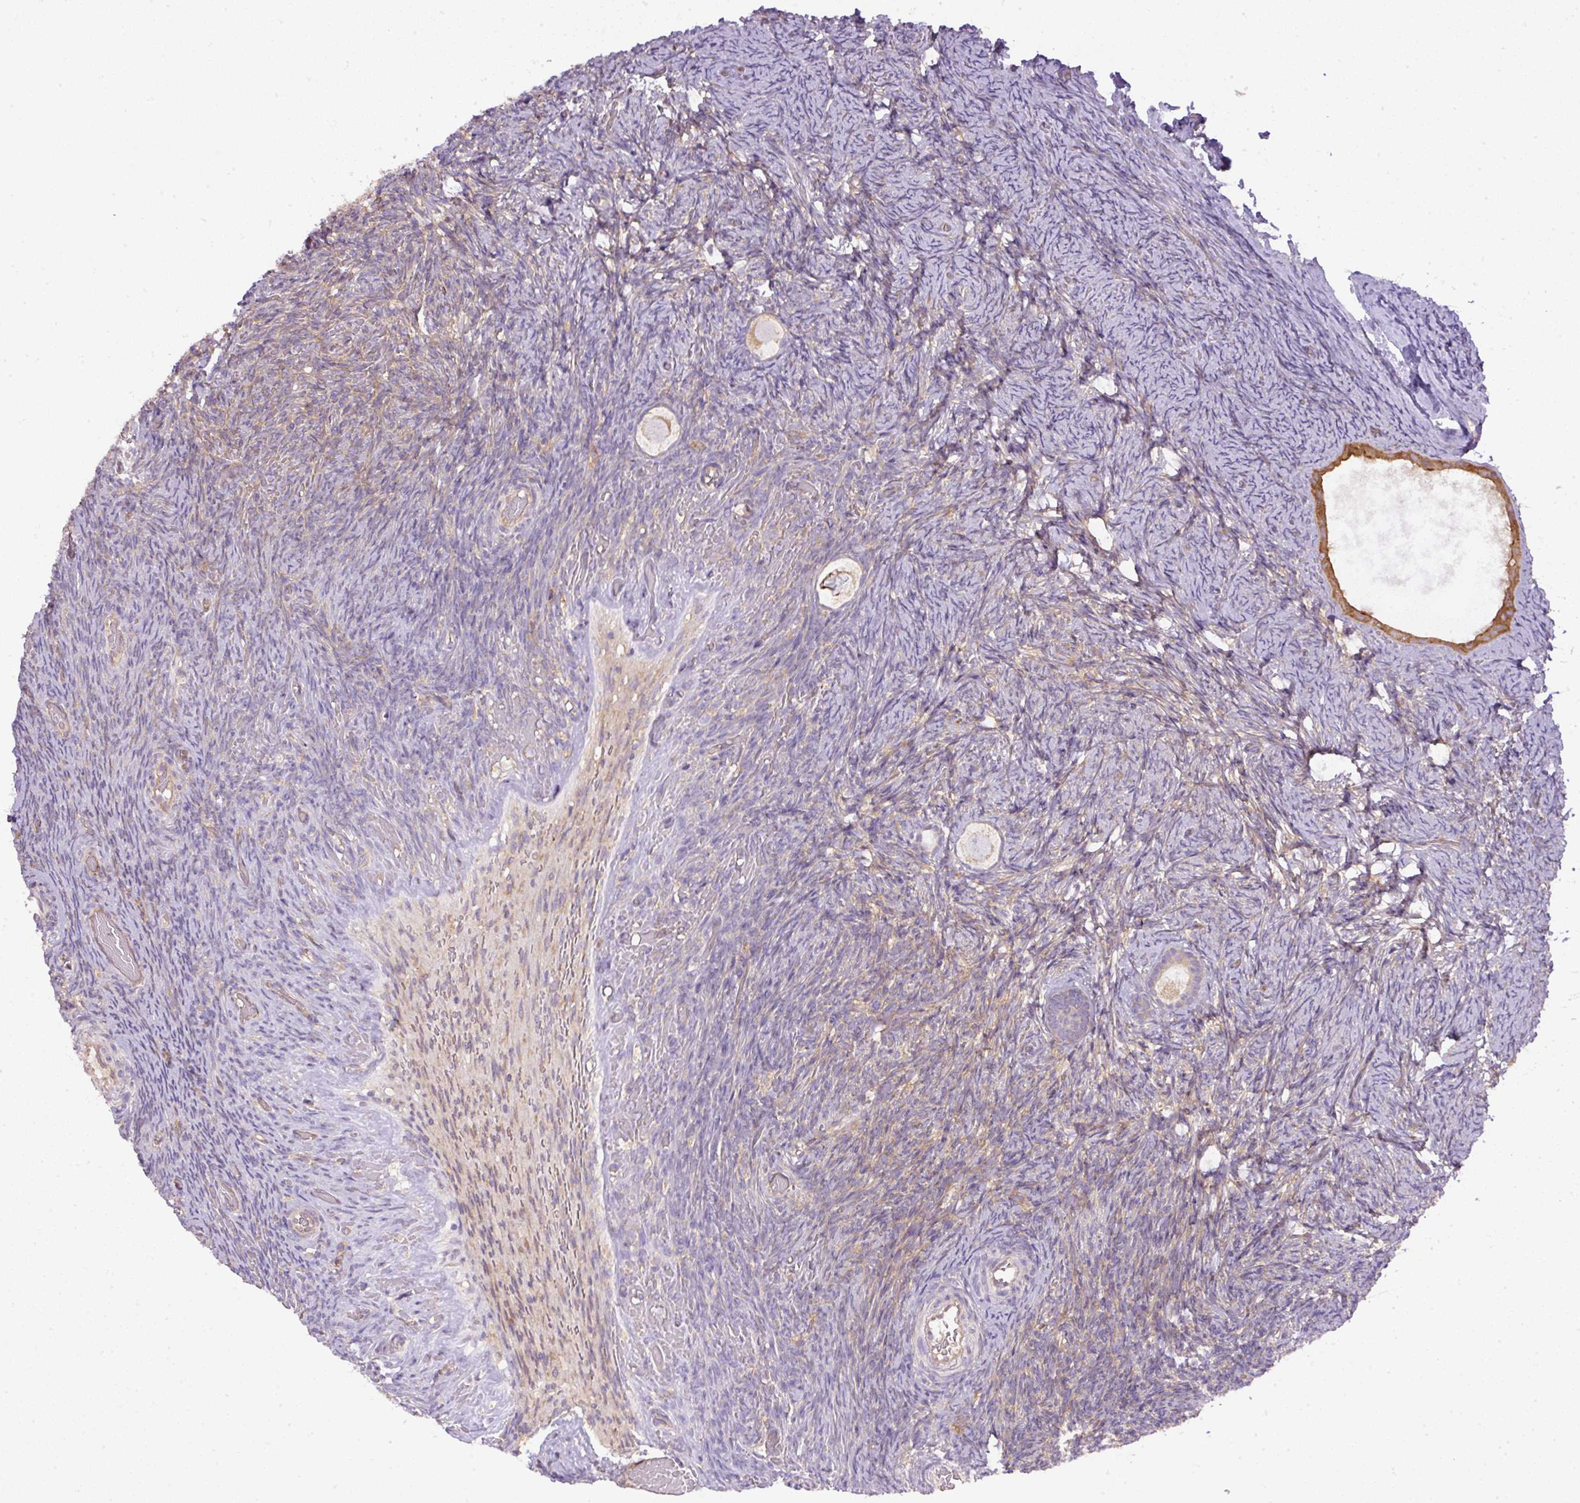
{"staining": {"intensity": "weak", "quantity": ">75%", "location": "cytoplasmic/membranous"}, "tissue": "ovary", "cell_type": "Follicle cells", "image_type": "normal", "snomed": [{"axis": "morphology", "description": "Normal tissue, NOS"}, {"axis": "topography", "description": "Ovary"}], "caption": "A brown stain shows weak cytoplasmic/membranous expression of a protein in follicle cells of unremarkable ovary.", "gene": "DAPK1", "patient": {"sex": "female", "age": 34}}